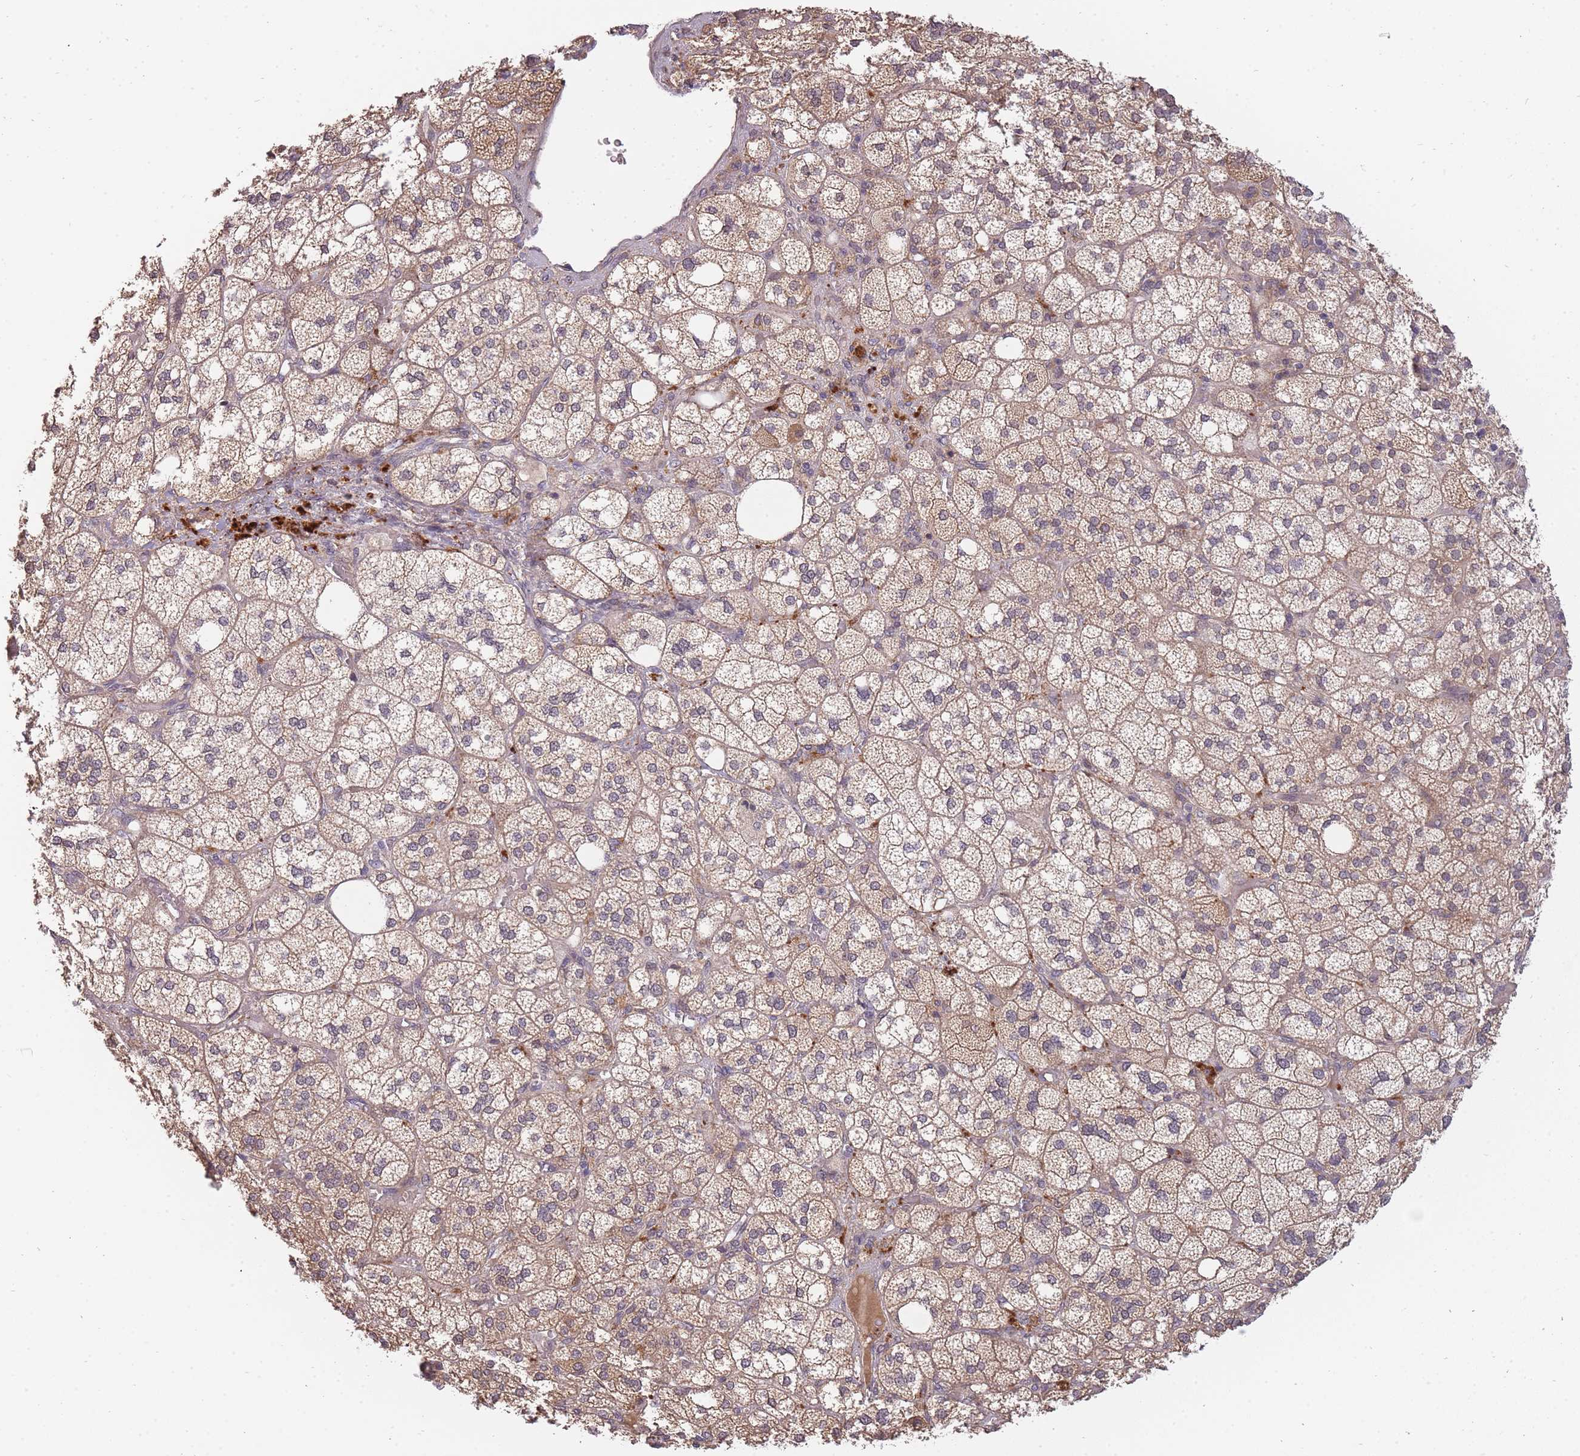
{"staining": {"intensity": "moderate", "quantity": "25%-75%", "location": "cytoplasmic/membranous,nuclear"}, "tissue": "adrenal gland", "cell_type": "Glandular cells", "image_type": "normal", "snomed": [{"axis": "morphology", "description": "Normal tissue, NOS"}, {"axis": "topography", "description": "Adrenal gland"}], "caption": "Adrenal gland stained with IHC reveals moderate cytoplasmic/membranous,nuclear staining in approximately 25%-75% of glandular cells.", "gene": "SMC6", "patient": {"sex": "male", "age": 61}}